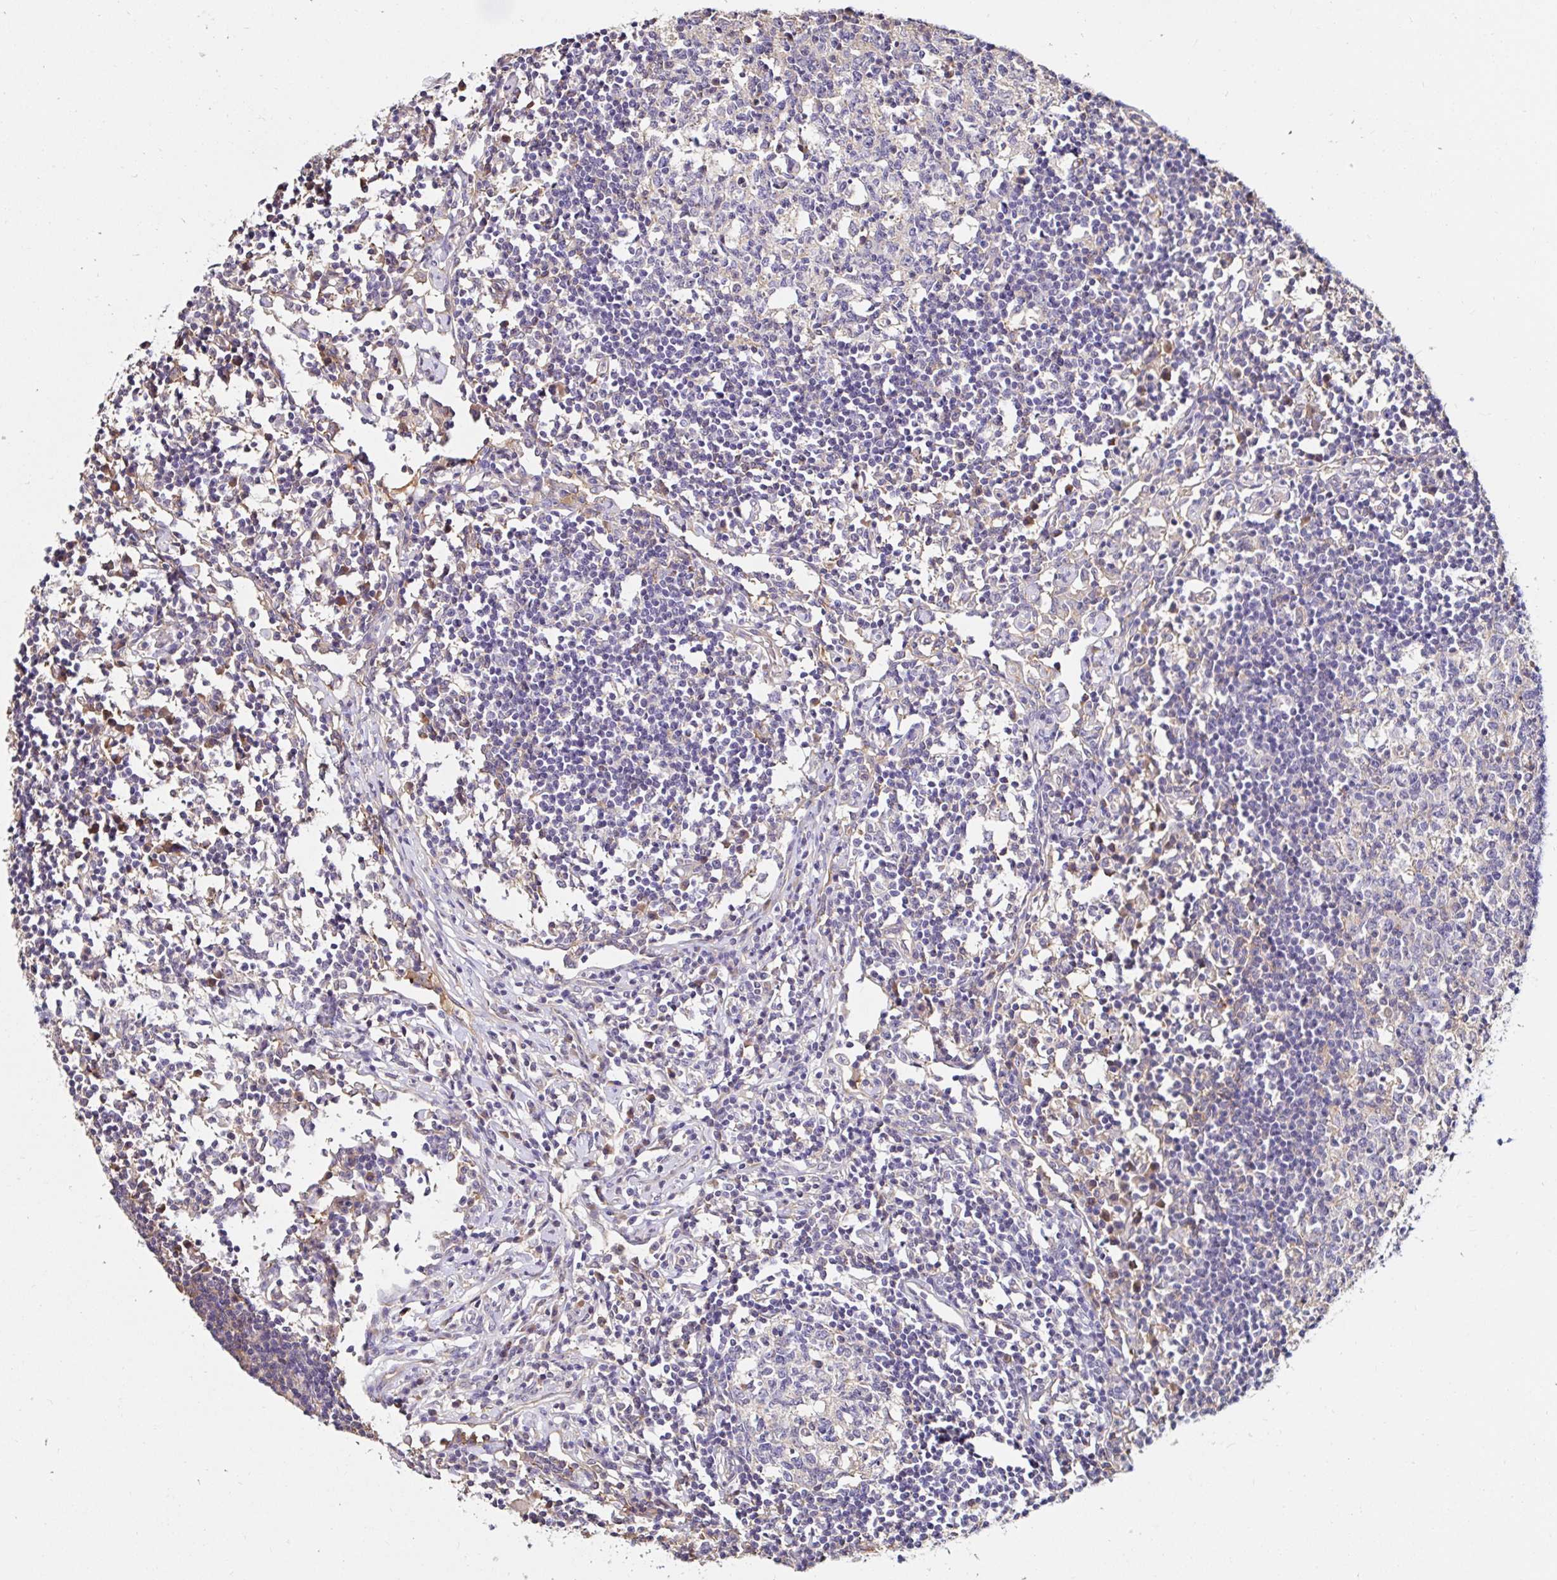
{"staining": {"intensity": "negative", "quantity": "none", "location": "none"}, "tissue": "lymph node", "cell_type": "Germinal center cells", "image_type": "normal", "snomed": [{"axis": "morphology", "description": "Normal tissue, NOS"}, {"axis": "topography", "description": "Lymph node"}], "caption": "High power microscopy micrograph of an immunohistochemistry (IHC) histopathology image of unremarkable lymph node, revealing no significant staining in germinal center cells.", "gene": "RSRP1", "patient": {"sex": "male", "age": 67}}